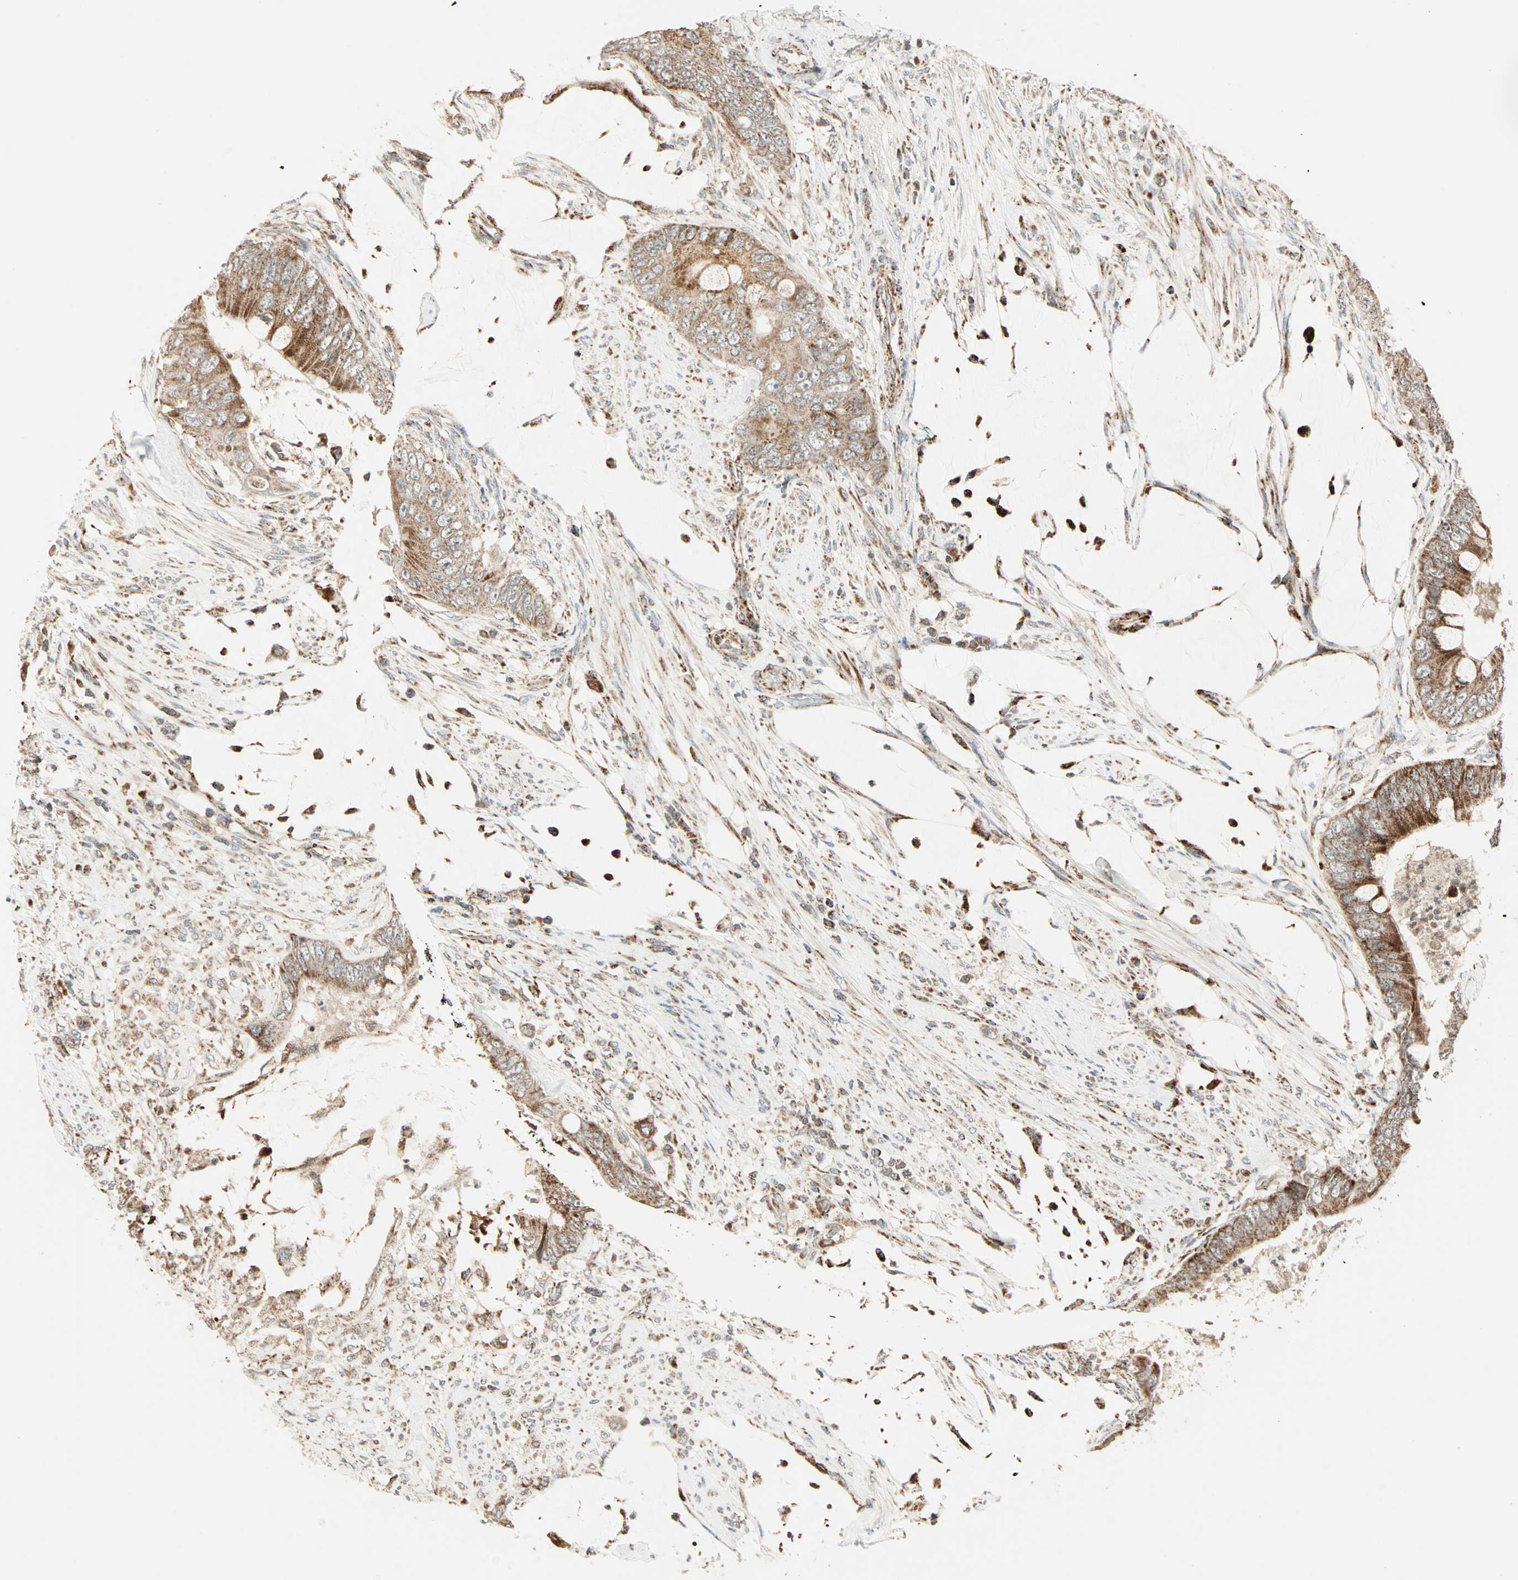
{"staining": {"intensity": "moderate", "quantity": ">75%", "location": "cytoplasmic/membranous"}, "tissue": "colorectal cancer", "cell_type": "Tumor cells", "image_type": "cancer", "snomed": [{"axis": "morphology", "description": "Adenocarcinoma, NOS"}, {"axis": "topography", "description": "Rectum"}], "caption": "Human colorectal adenocarcinoma stained with a protein marker exhibits moderate staining in tumor cells.", "gene": "SPRY4", "patient": {"sex": "female", "age": 77}}